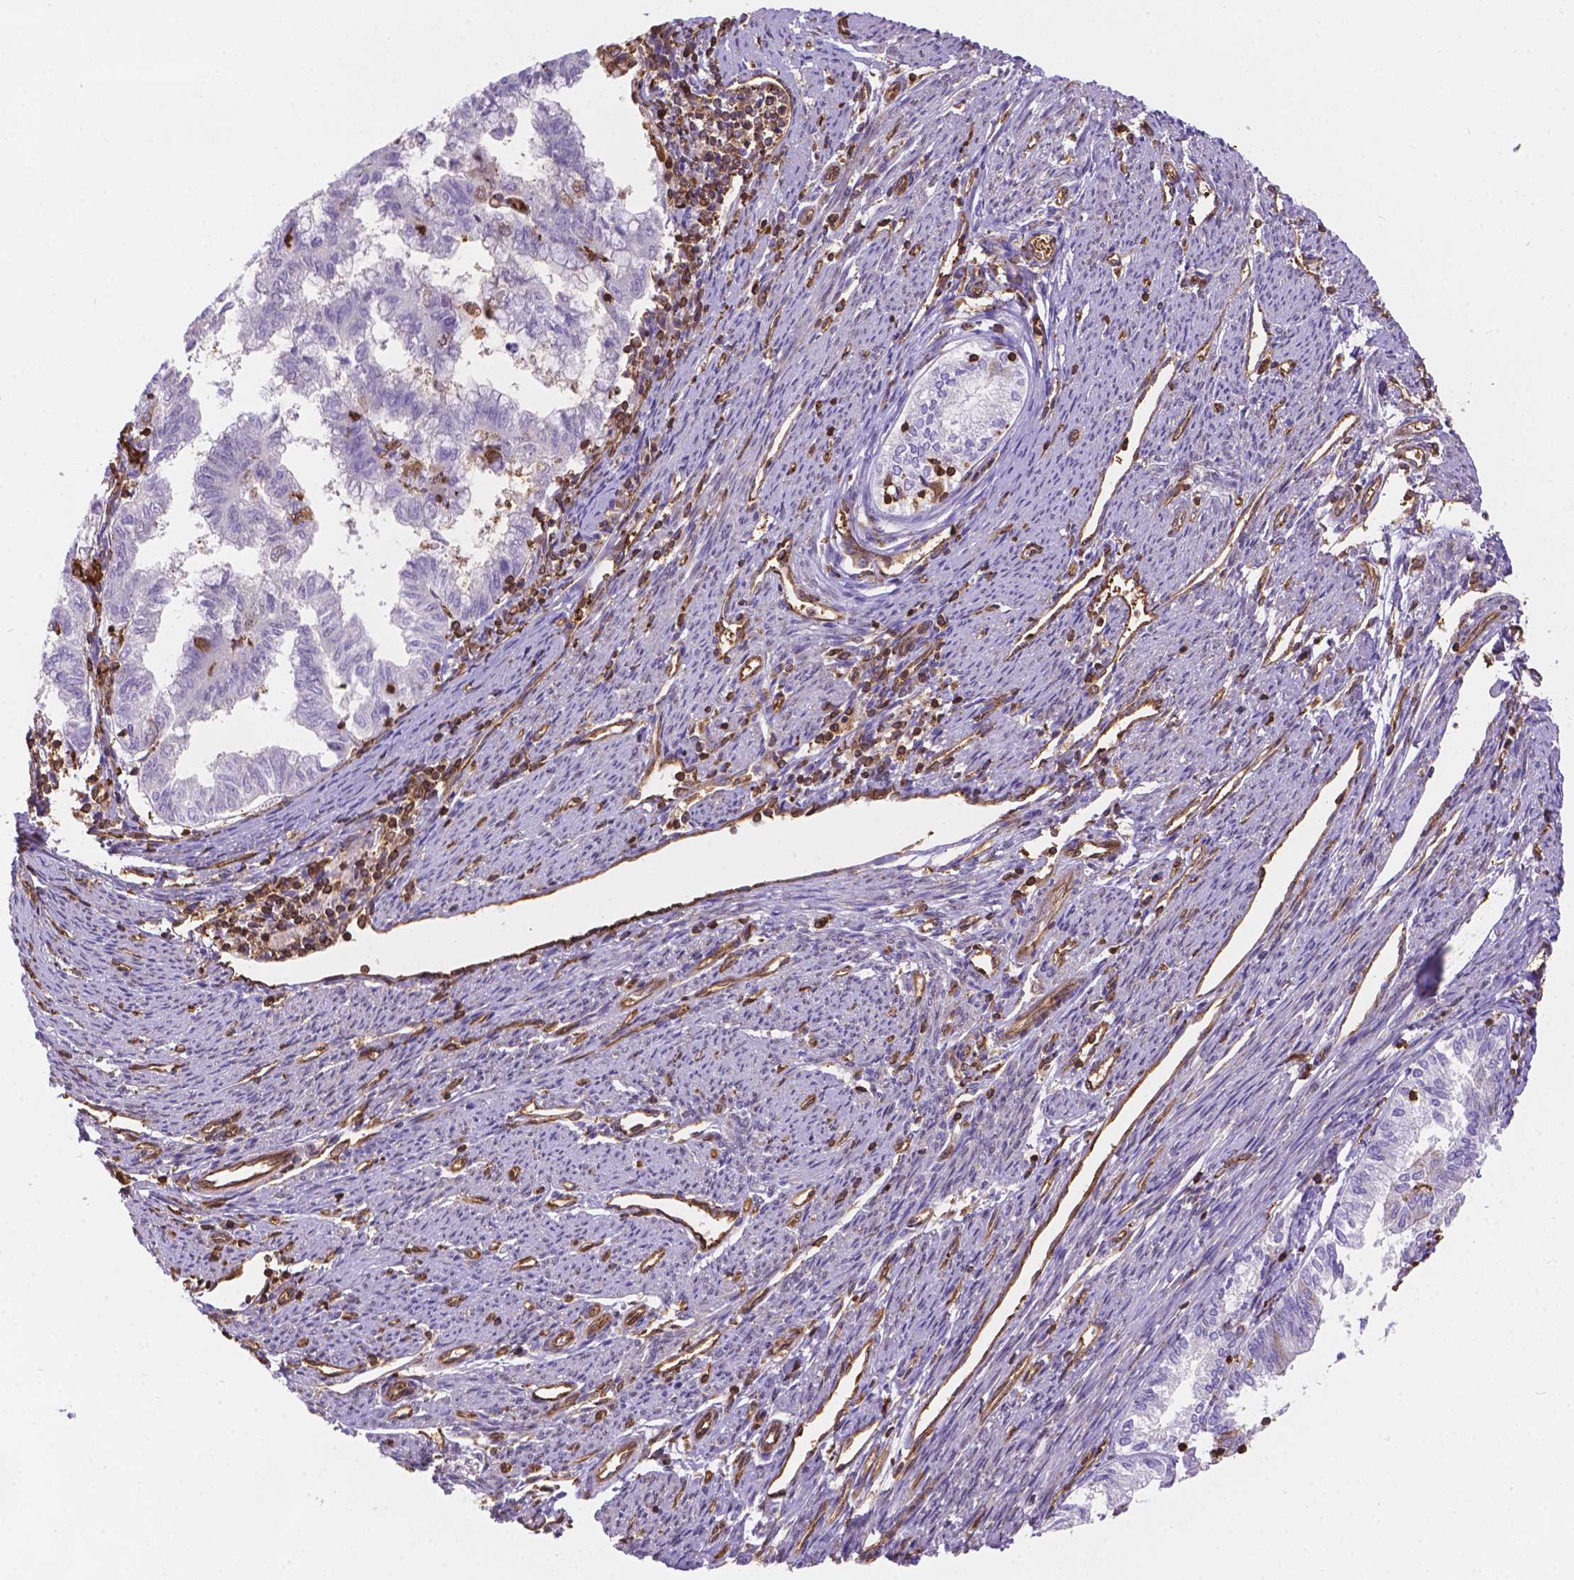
{"staining": {"intensity": "negative", "quantity": "none", "location": "none"}, "tissue": "endometrial cancer", "cell_type": "Tumor cells", "image_type": "cancer", "snomed": [{"axis": "morphology", "description": "Adenocarcinoma, NOS"}, {"axis": "topography", "description": "Endometrium"}], "caption": "Immunohistochemistry (IHC) micrograph of neoplastic tissue: endometrial cancer stained with DAB displays no significant protein staining in tumor cells. (Stains: DAB (3,3'-diaminobenzidine) IHC with hematoxylin counter stain, Microscopy: brightfield microscopy at high magnification).", "gene": "DMWD", "patient": {"sex": "female", "age": 79}}